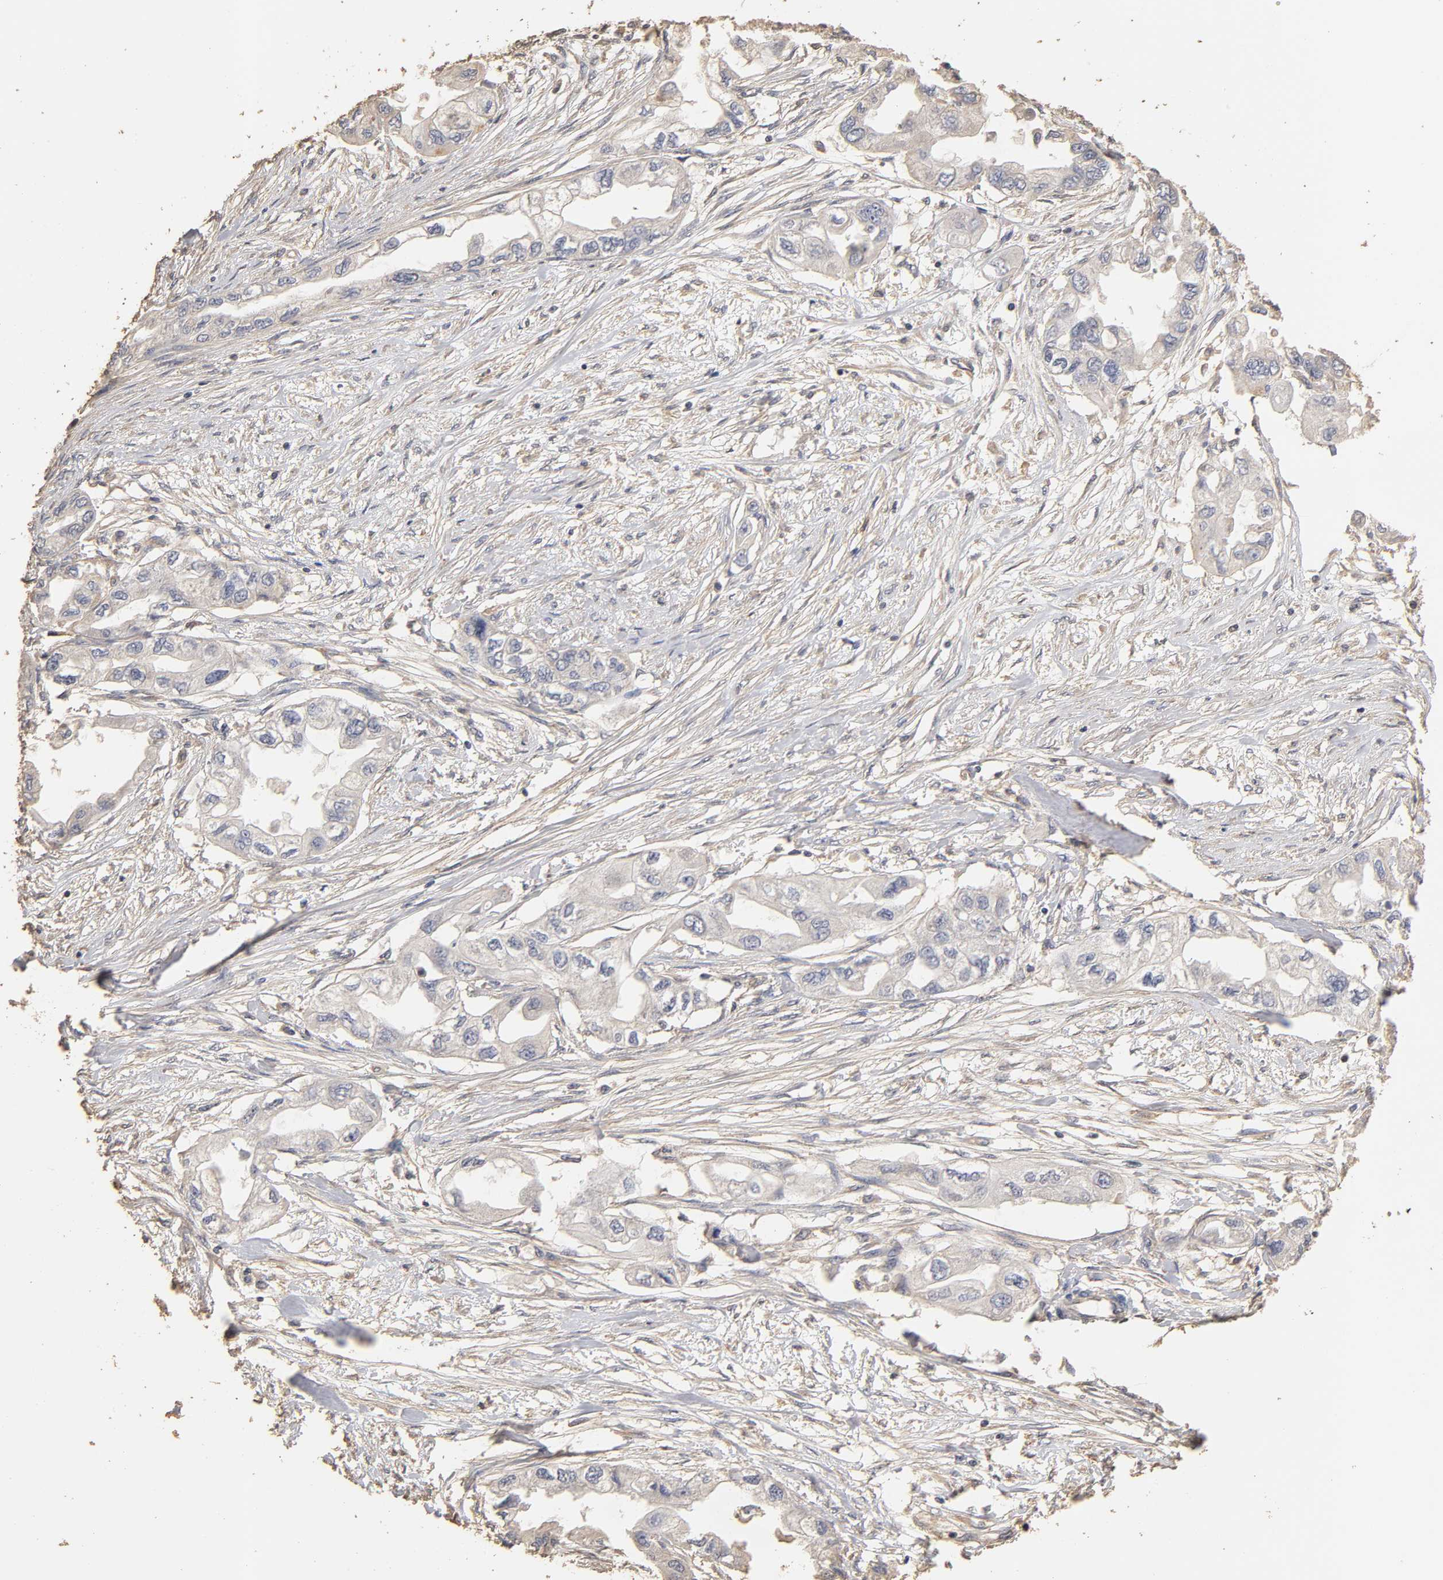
{"staining": {"intensity": "negative", "quantity": "none", "location": "none"}, "tissue": "endometrial cancer", "cell_type": "Tumor cells", "image_type": "cancer", "snomed": [{"axis": "morphology", "description": "Adenocarcinoma, NOS"}, {"axis": "topography", "description": "Endometrium"}], "caption": "An image of adenocarcinoma (endometrial) stained for a protein demonstrates no brown staining in tumor cells. The staining was performed using DAB to visualize the protein expression in brown, while the nuclei were stained in blue with hematoxylin (Magnification: 20x).", "gene": "VSIG4", "patient": {"sex": "female", "age": 67}}